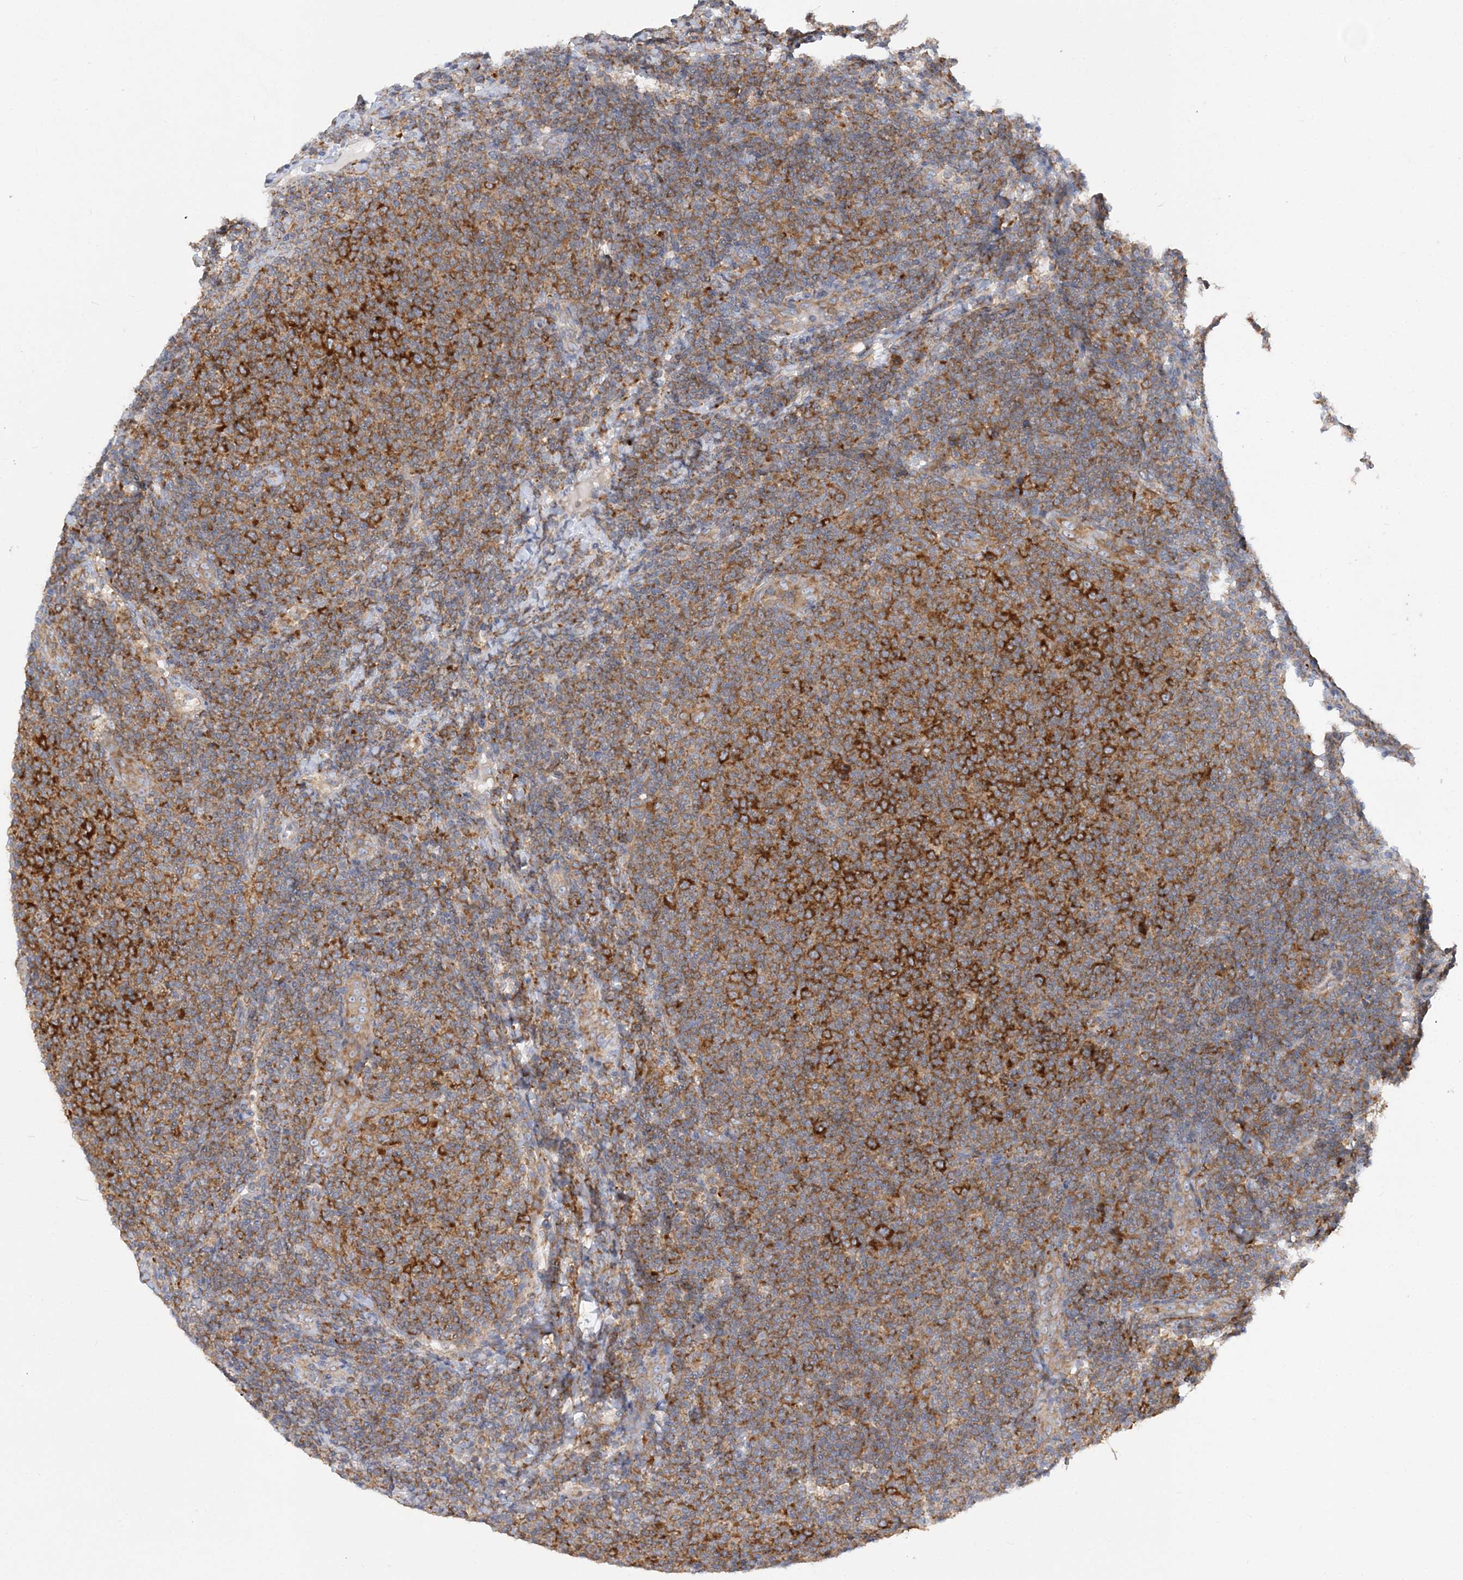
{"staining": {"intensity": "strong", "quantity": ">75%", "location": "cytoplasmic/membranous"}, "tissue": "lymphoma", "cell_type": "Tumor cells", "image_type": "cancer", "snomed": [{"axis": "morphology", "description": "Malignant lymphoma, non-Hodgkin's type, Low grade"}, {"axis": "topography", "description": "Lymph node"}], "caption": "IHC image of neoplastic tissue: human malignant lymphoma, non-Hodgkin's type (low-grade) stained using immunohistochemistry shows high levels of strong protein expression localized specifically in the cytoplasmic/membranous of tumor cells, appearing as a cytoplasmic/membranous brown color.", "gene": "LARP4B", "patient": {"sex": "male", "age": 66}}